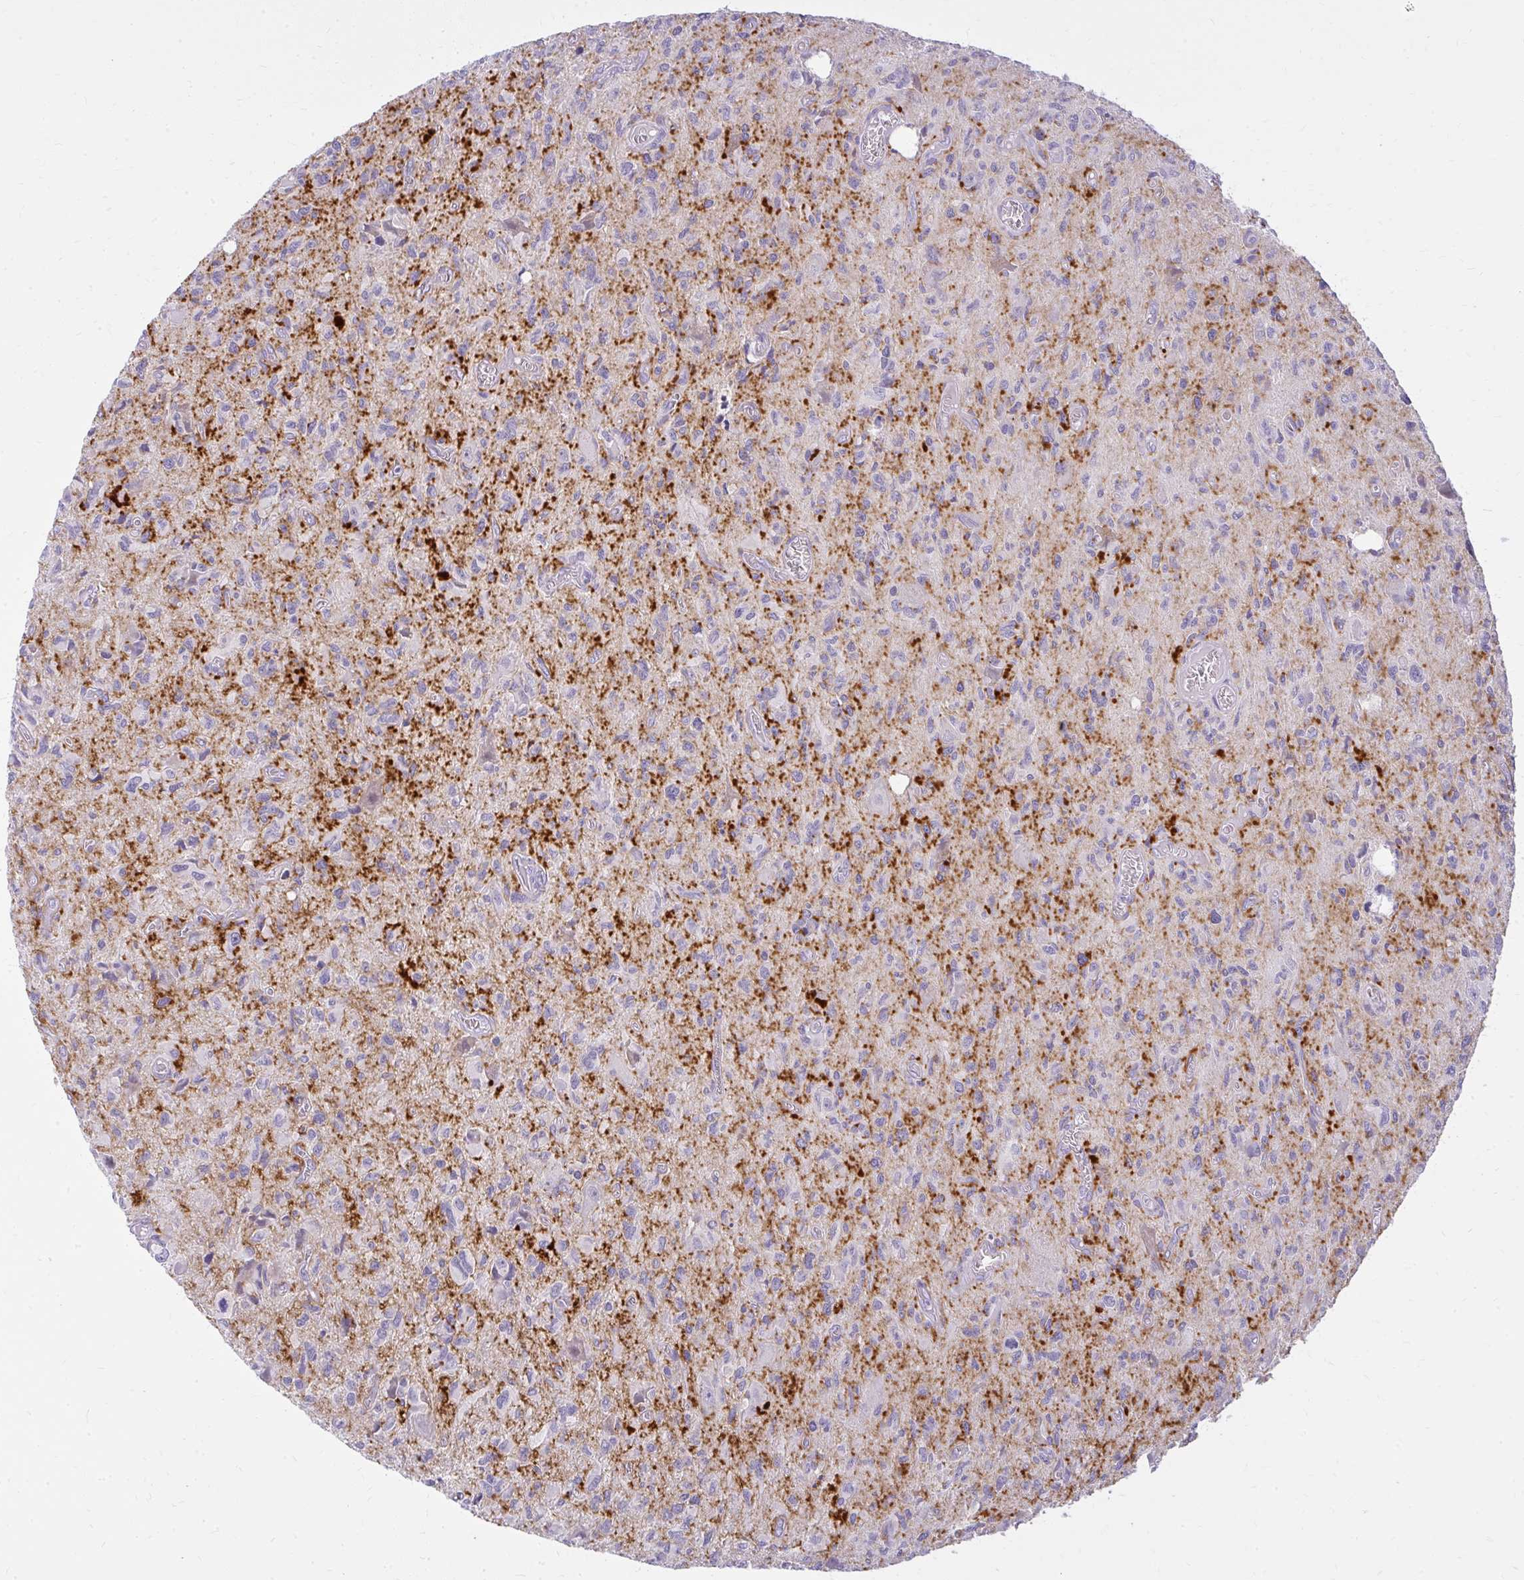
{"staining": {"intensity": "negative", "quantity": "none", "location": "none"}, "tissue": "glioma", "cell_type": "Tumor cells", "image_type": "cancer", "snomed": [{"axis": "morphology", "description": "Glioma, malignant, High grade"}, {"axis": "topography", "description": "Brain"}], "caption": "Immunohistochemistry micrograph of neoplastic tissue: high-grade glioma (malignant) stained with DAB (3,3'-diaminobenzidine) reveals no significant protein staining in tumor cells.", "gene": "PRAP1", "patient": {"sex": "male", "age": 76}}